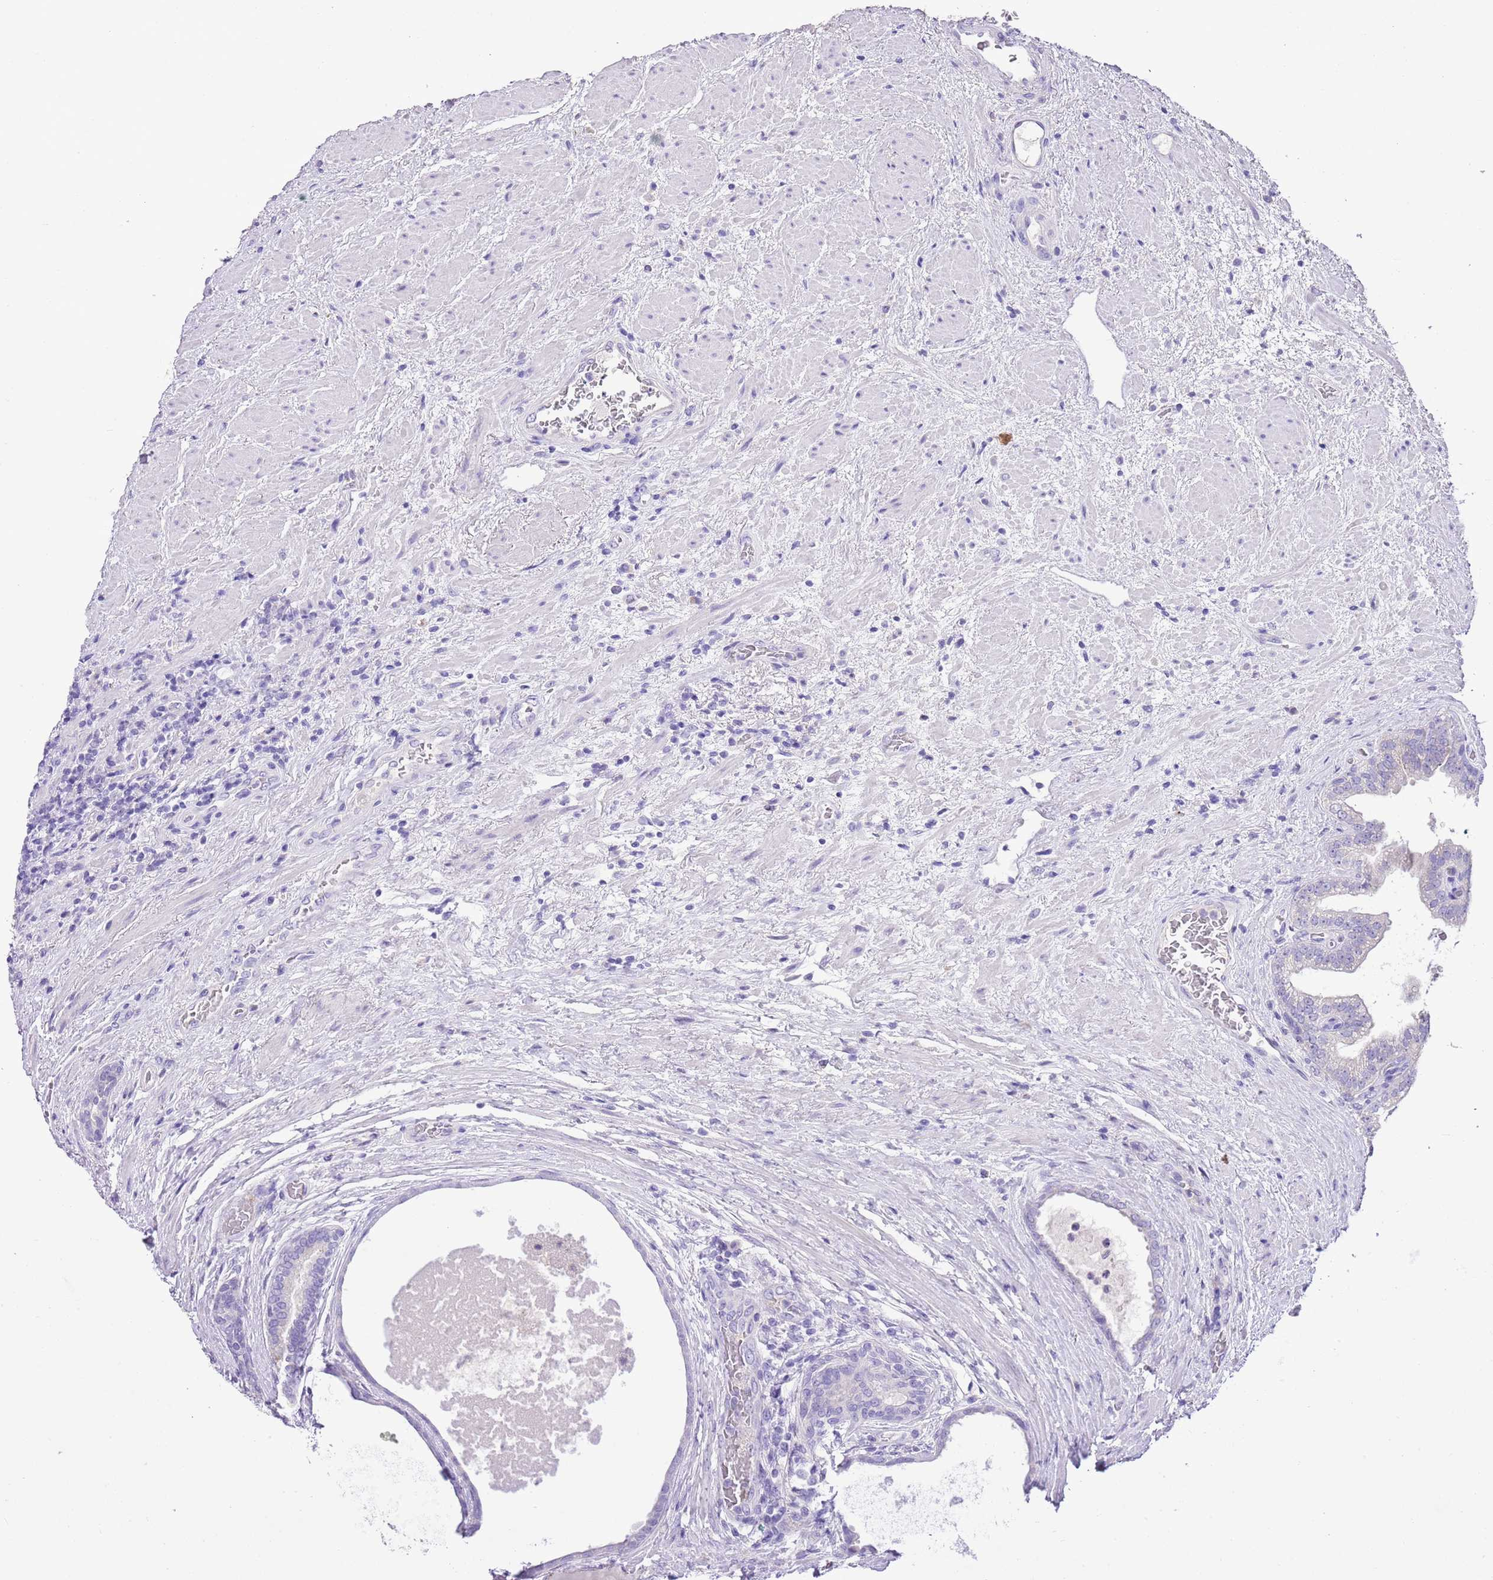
{"staining": {"intensity": "weak", "quantity": "<25%", "location": "cytoplasmic/membranous"}, "tissue": "prostate cancer", "cell_type": "Tumor cells", "image_type": "cancer", "snomed": [{"axis": "morphology", "description": "Adenocarcinoma, High grade"}, {"axis": "topography", "description": "Prostate"}], "caption": "The histopathology image displays no staining of tumor cells in prostate high-grade adenocarcinoma. (Brightfield microscopy of DAB (3,3'-diaminobenzidine) immunohistochemistry at high magnification).", "gene": "CLEC2A", "patient": {"sex": "male", "age": 70}}